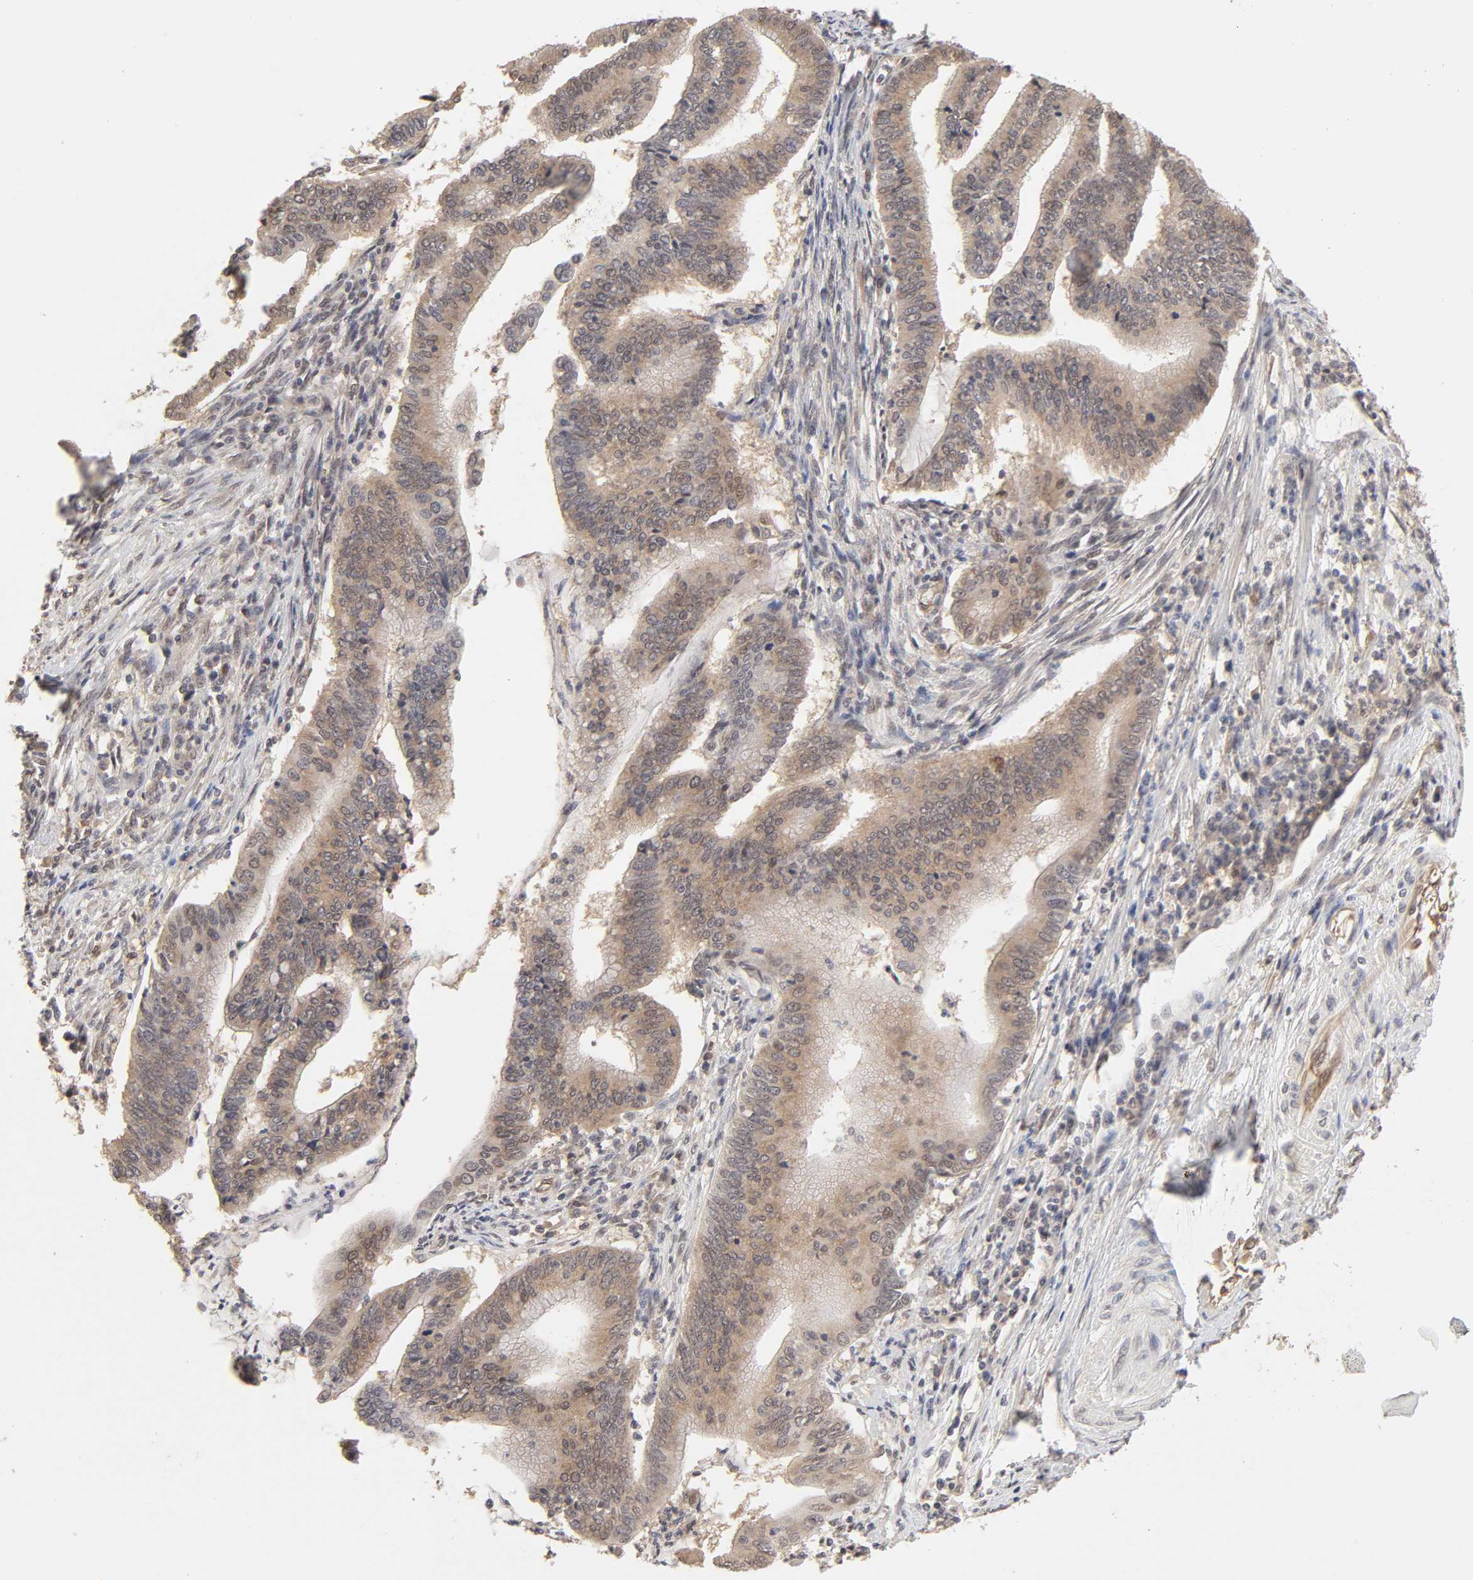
{"staining": {"intensity": "moderate", "quantity": ">75%", "location": "cytoplasmic/membranous"}, "tissue": "cervical cancer", "cell_type": "Tumor cells", "image_type": "cancer", "snomed": [{"axis": "morphology", "description": "Adenocarcinoma, NOS"}, {"axis": "topography", "description": "Cervix"}], "caption": "Tumor cells display medium levels of moderate cytoplasmic/membranous positivity in about >75% of cells in human cervical adenocarcinoma.", "gene": "MAPK1", "patient": {"sex": "female", "age": 36}}